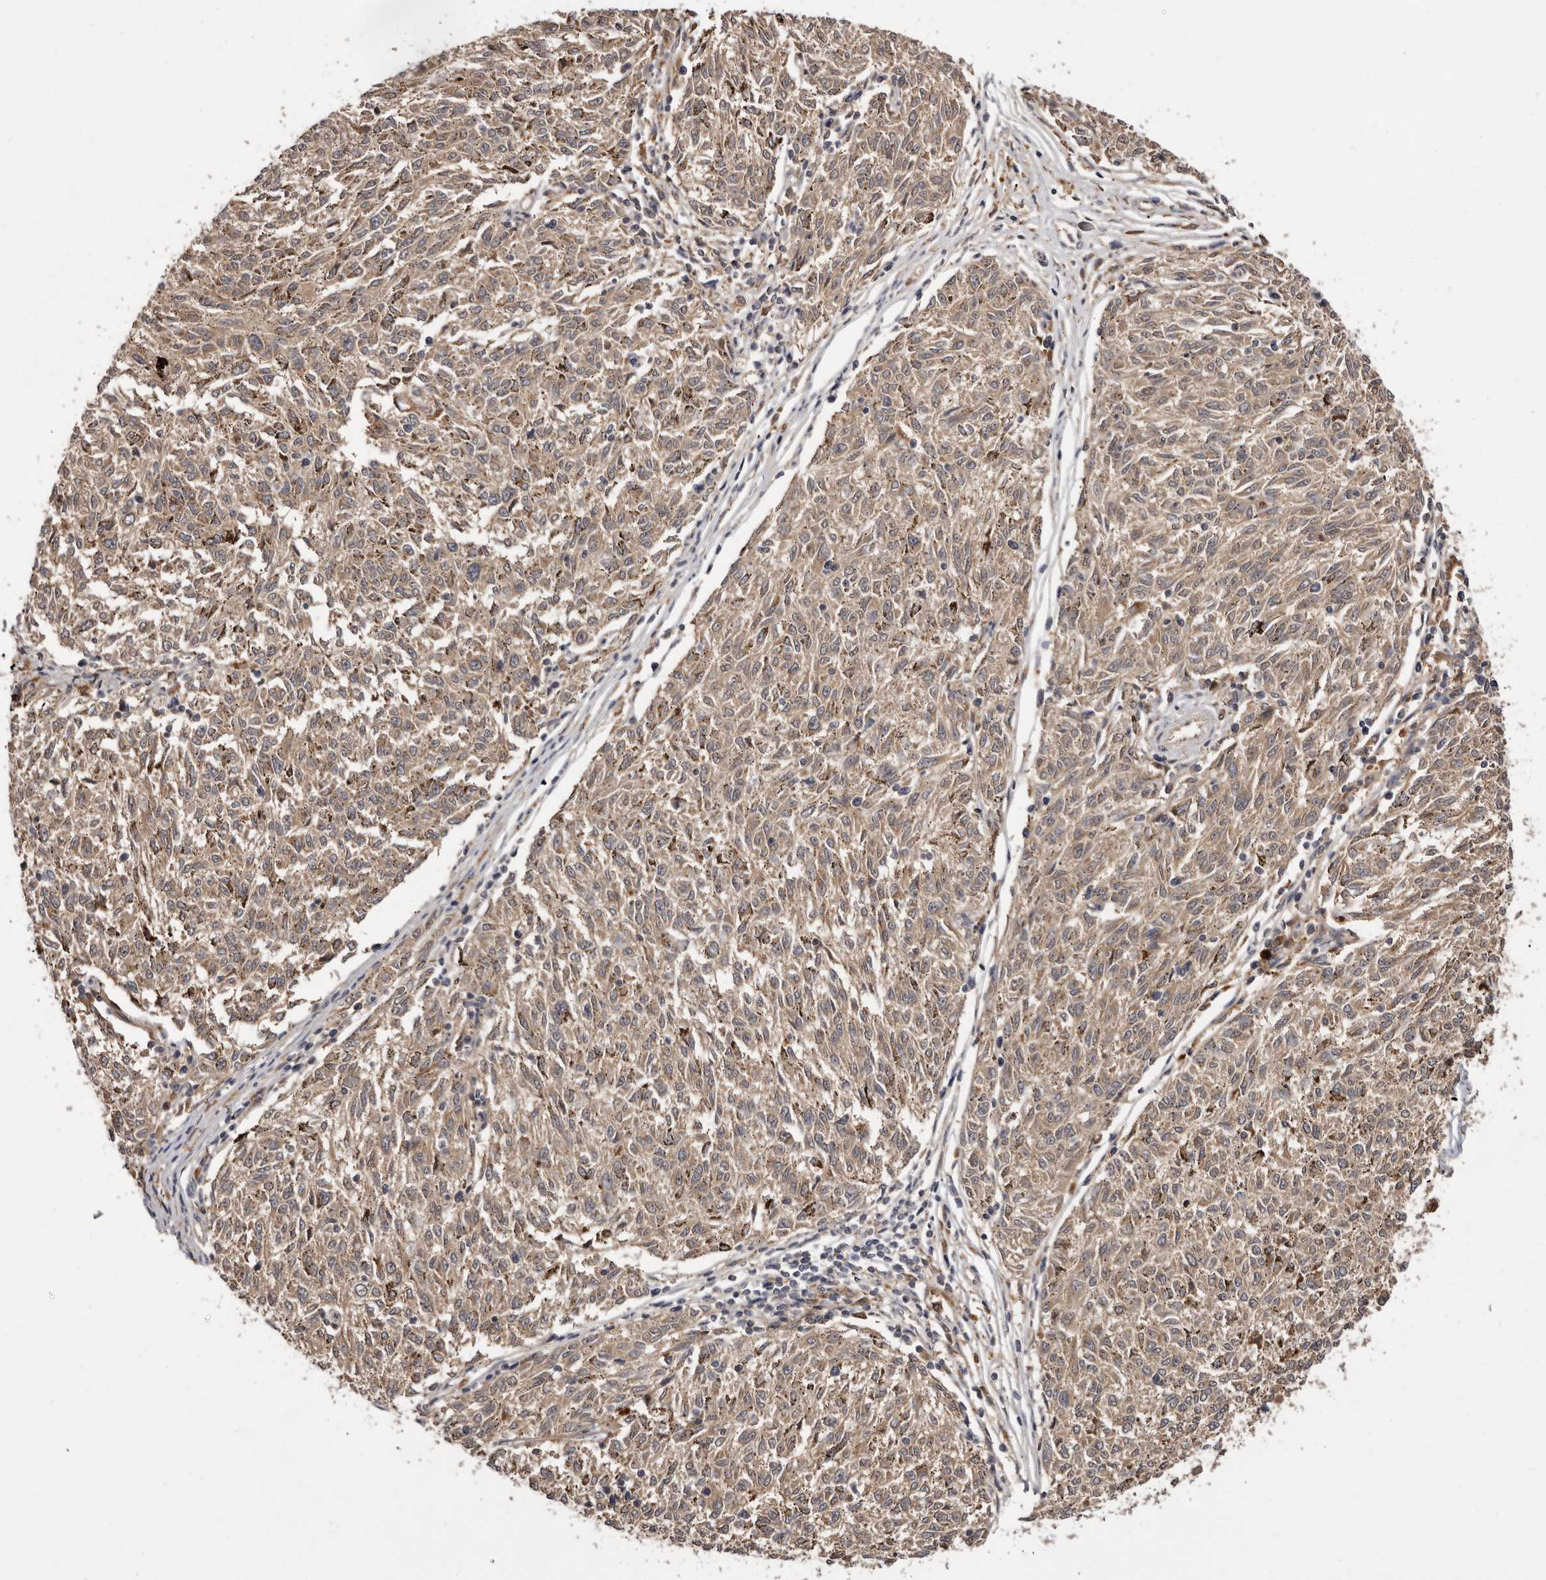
{"staining": {"intensity": "weak", "quantity": ">75%", "location": "cytoplasmic/membranous"}, "tissue": "melanoma", "cell_type": "Tumor cells", "image_type": "cancer", "snomed": [{"axis": "morphology", "description": "Malignant melanoma, NOS"}, {"axis": "topography", "description": "Skin"}], "caption": "An image of malignant melanoma stained for a protein exhibits weak cytoplasmic/membranous brown staining in tumor cells.", "gene": "INAVA", "patient": {"sex": "female", "age": 72}}